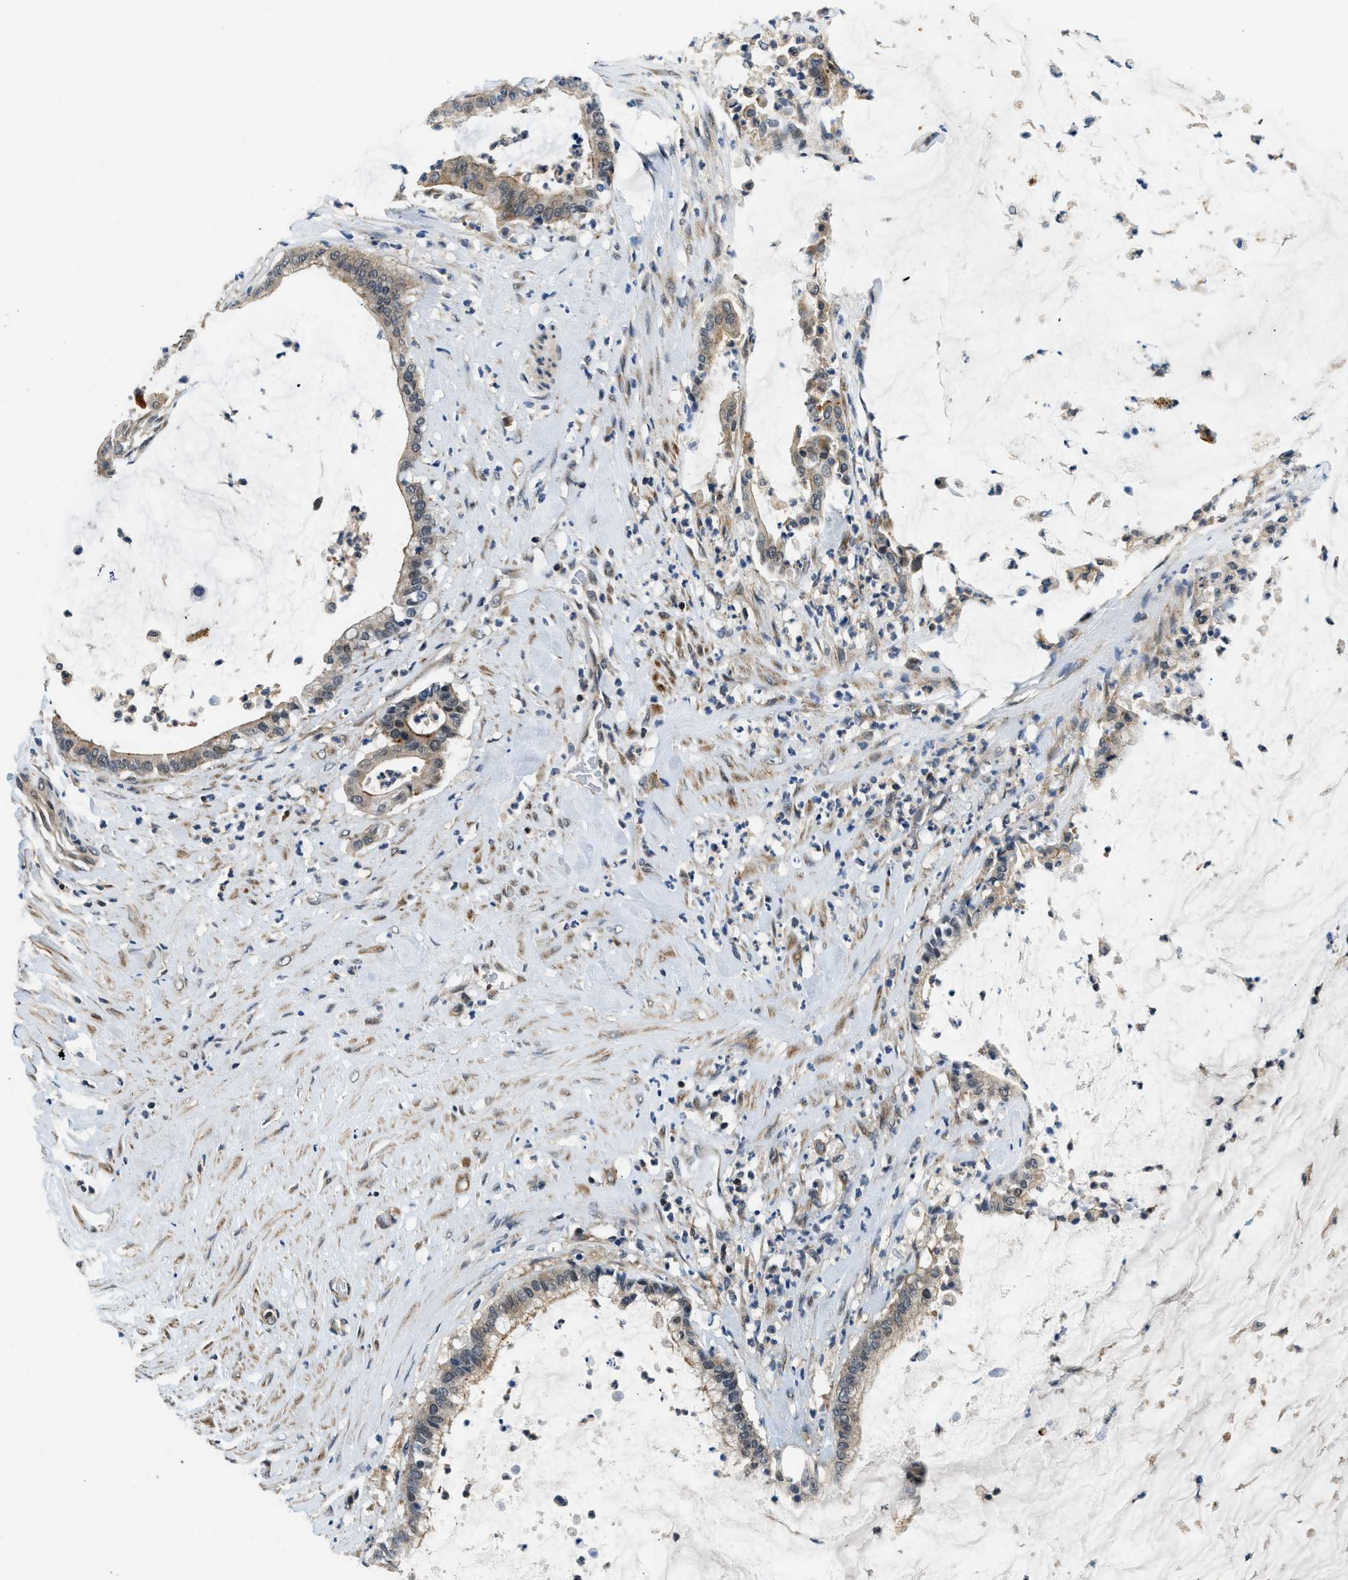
{"staining": {"intensity": "moderate", "quantity": "<25%", "location": "cytoplasmic/membranous"}, "tissue": "pancreatic cancer", "cell_type": "Tumor cells", "image_type": "cancer", "snomed": [{"axis": "morphology", "description": "Adenocarcinoma, NOS"}, {"axis": "topography", "description": "Pancreas"}], "caption": "Immunohistochemistry (IHC) image of adenocarcinoma (pancreatic) stained for a protein (brown), which displays low levels of moderate cytoplasmic/membranous positivity in about <25% of tumor cells.", "gene": "MTMR1", "patient": {"sex": "male", "age": 41}}